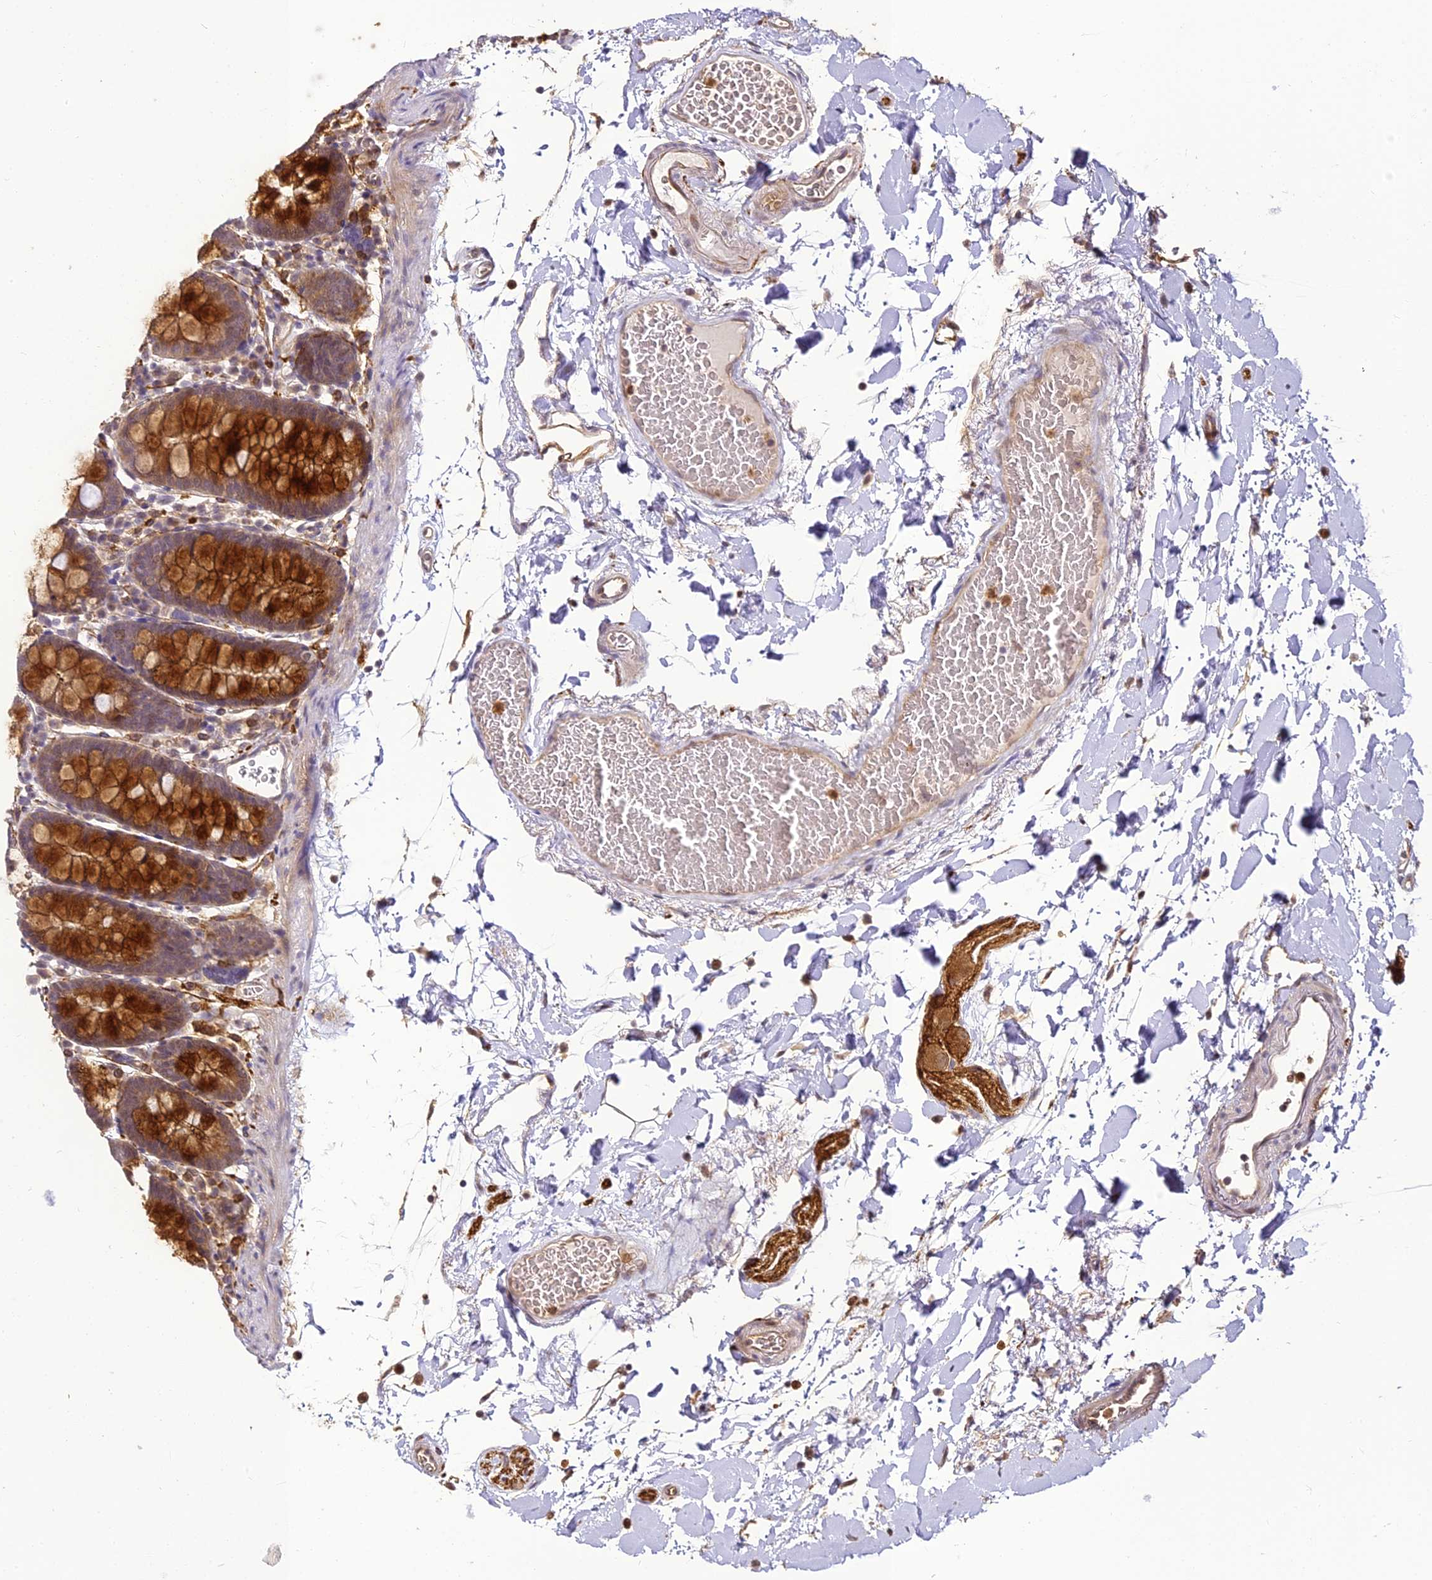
{"staining": {"intensity": "weak", "quantity": "25%-75%", "location": "cytoplasmic/membranous"}, "tissue": "colon", "cell_type": "Endothelial cells", "image_type": "normal", "snomed": [{"axis": "morphology", "description": "Normal tissue, NOS"}, {"axis": "topography", "description": "Colon"}], "caption": "Weak cytoplasmic/membranous positivity for a protein is appreciated in approximately 25%-75% of endothelial cells of normal colon using IHC.", "gene": "BCDIN3D", "patient": {"sex": "male", "age": 75}}